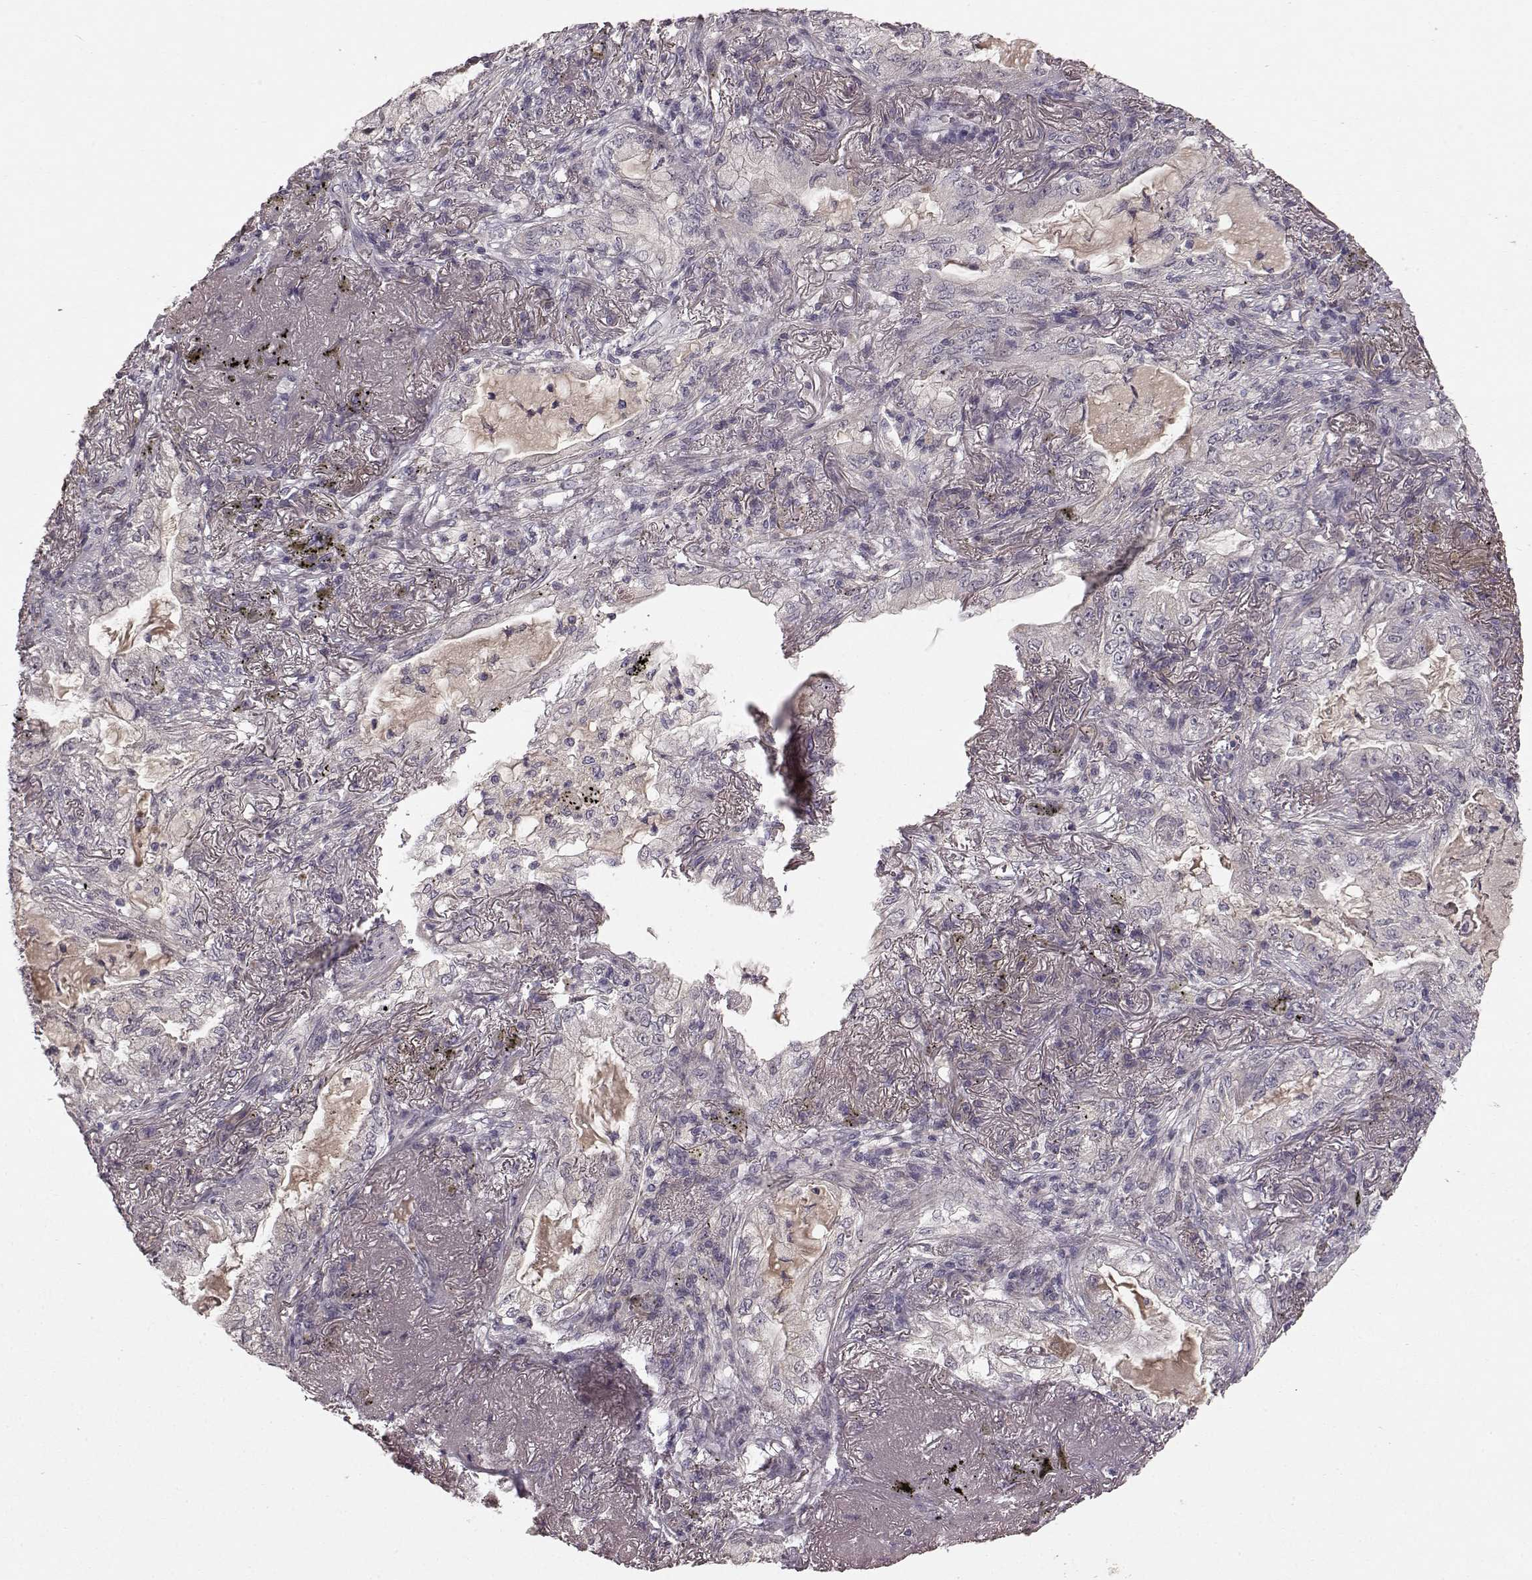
{"staining": {"intensity": "negative", "quantity": "none", "location": "none"}, "tissue": "lung cancer", "cell_type": "Tumor cells", "image_type": "cancer", "snomed": [{"axis": "morphology", "description": "Adenocarcinoma, NOS"}, {"axis": "topography", "description": "Lung"}], "caption": "Immunohistochemical staining of human lung cancer (adenocarcinoma) reveals no significant positivity in tumor cells.", "gene": "SLC22A18", "patient": {"sex": "female", "age": 73}}